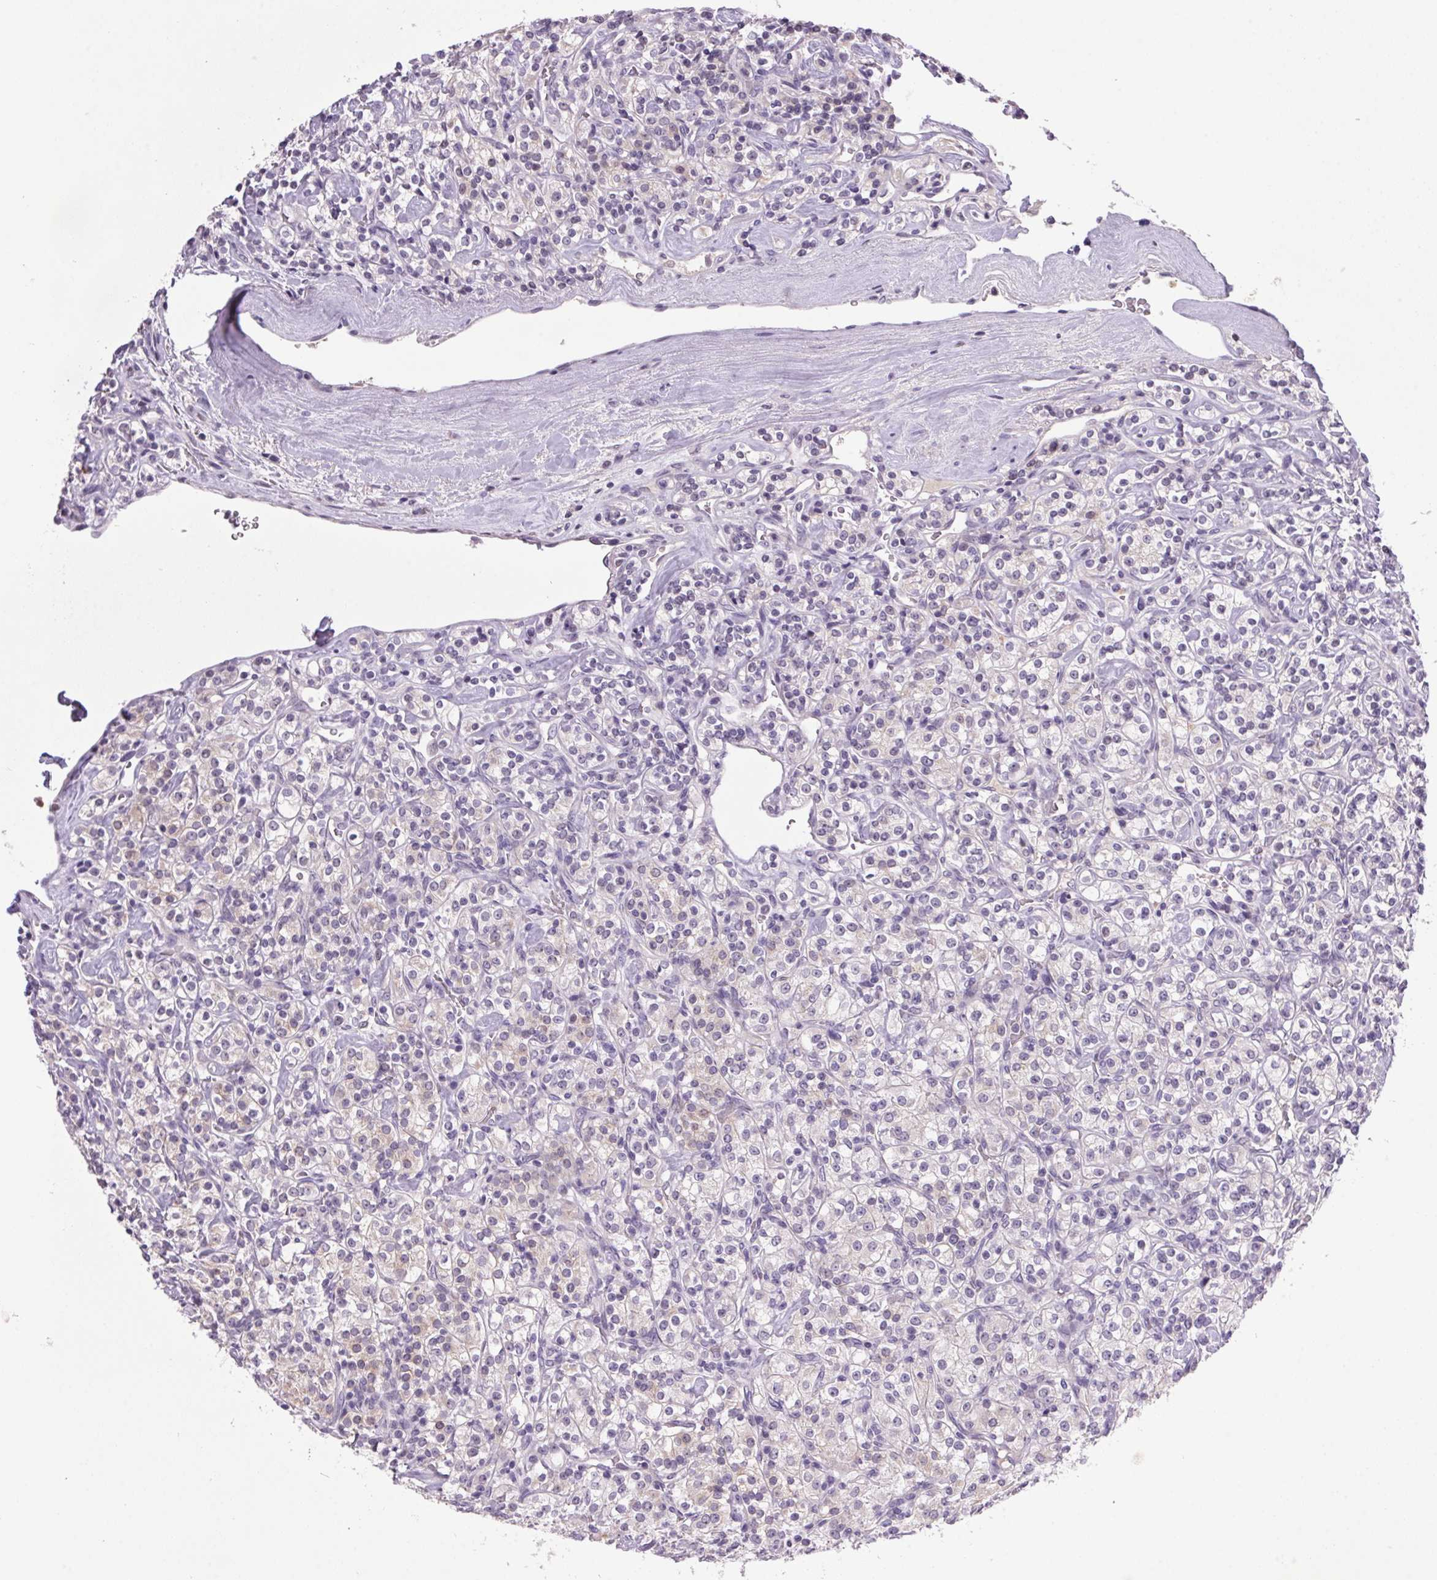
{"staining": {"intensity": "negative", "quantity": "none", "location": "none"}, "tissue": "renal cancer", "cell_type": "Tumor cells", "image_type": "cancer", "snomed": [{"axis": "morphology", "description": "Adenocarcinoma, NOS"}, {"axis": "topography", "description": "Kidney"}], "caption": "DAB immunohistochemical staining of adenocarcinoma (renal) demonstrates no significant expression in tumor cells.", "gene": "TRDN", "patient": {"sex": "male", "age": 77}}